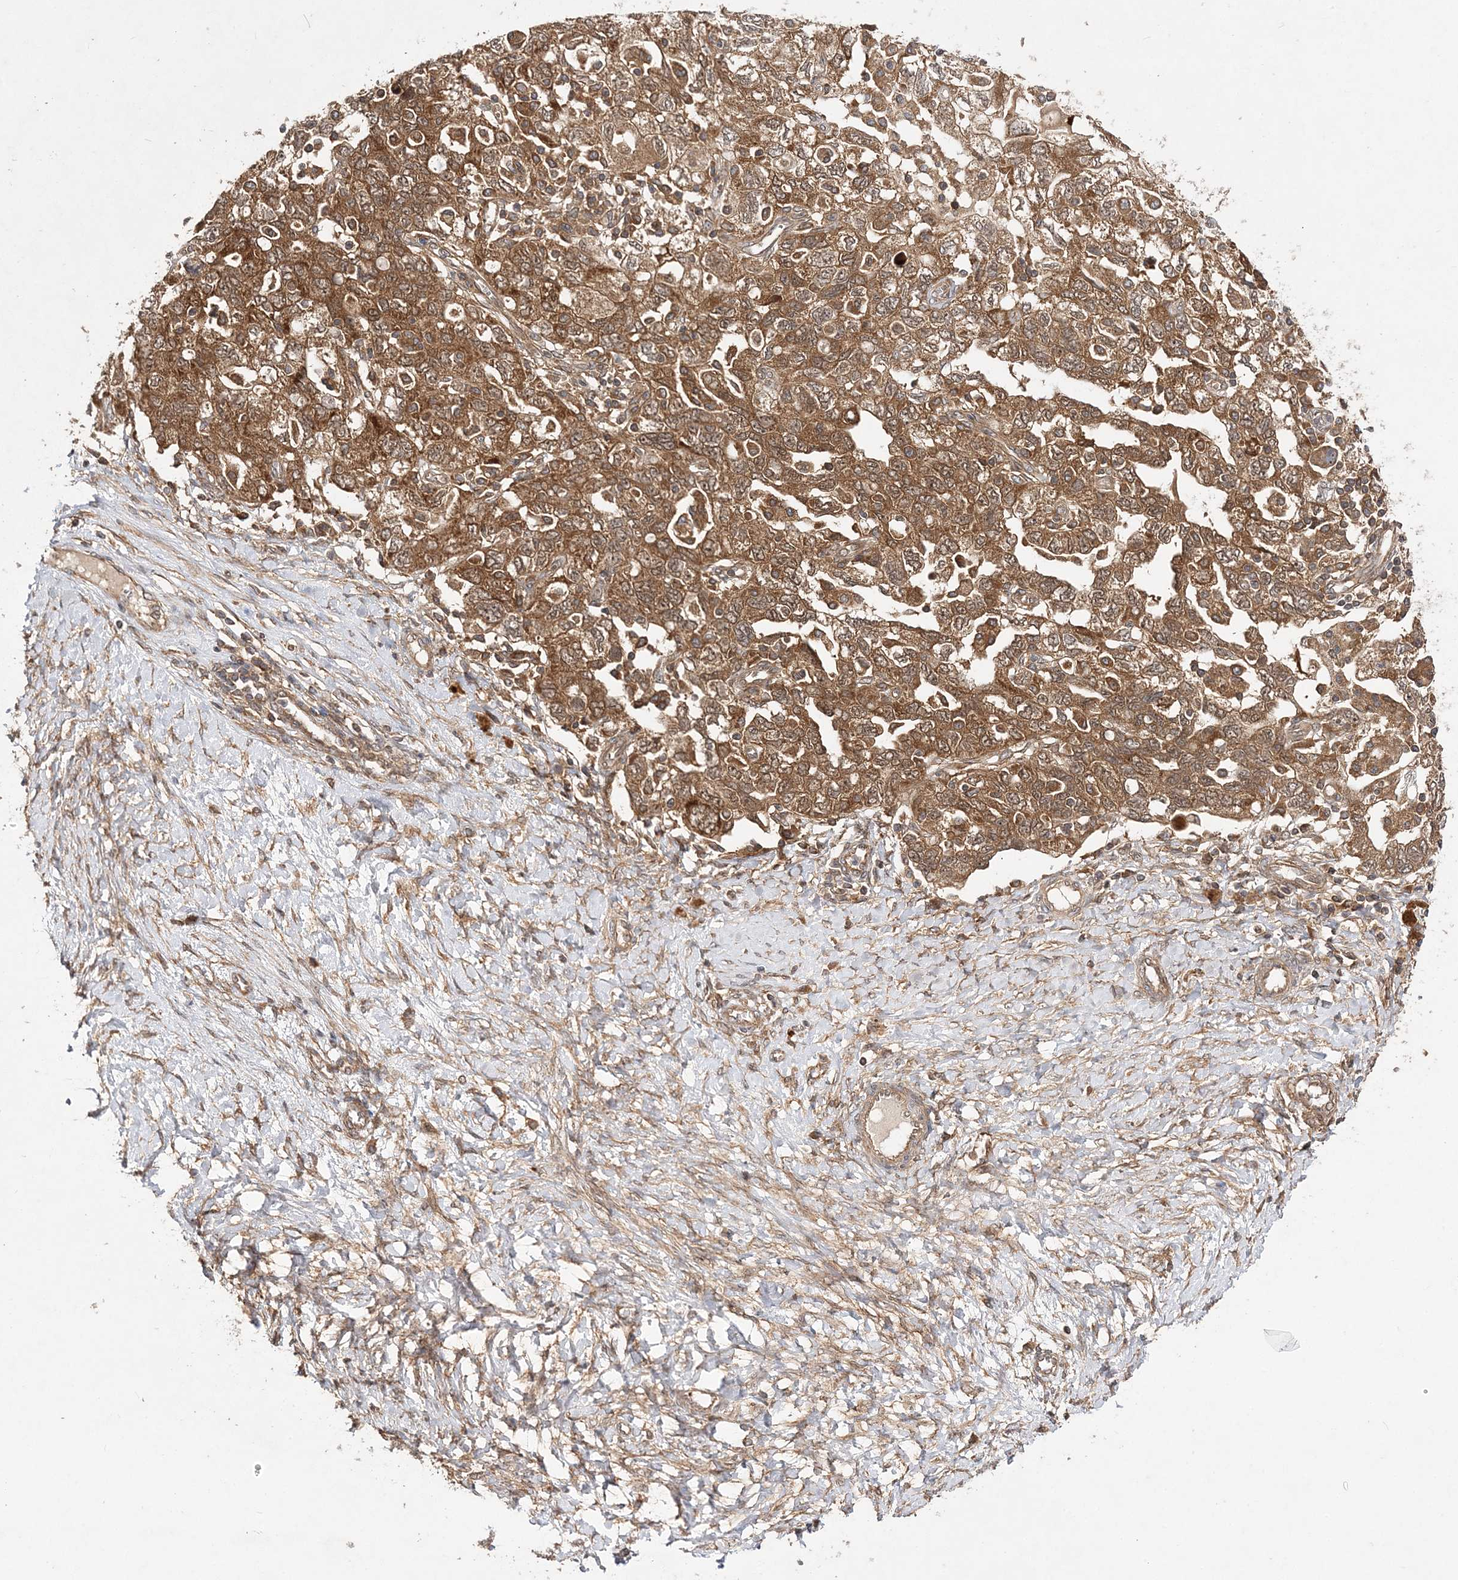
{"staining": {"intensity": "moderate", "quantity": ">75%", "location": "cytoplasmic/membranous"}, "tissue": "ovarian cancer", "cell_type": "Tumor cells", "image_type": "cancer", "snomed": [{"axis": "morphology", "description": "Carcinoma, NOS"}, {"axis": "morphology", "description": "Cystadenocarcinoma, serous, NOS"}, {"axis": "topography", "description": "Ovary"}], "caption": "DAB immunohistochemical staining of human carcinoma (ovarian) reveals moderate cytoplasmic/membranous protein positivity in about >75% of tumor cells.", "gene": "TMEM9B", "patient": {"sex": "female", "age": 69}}